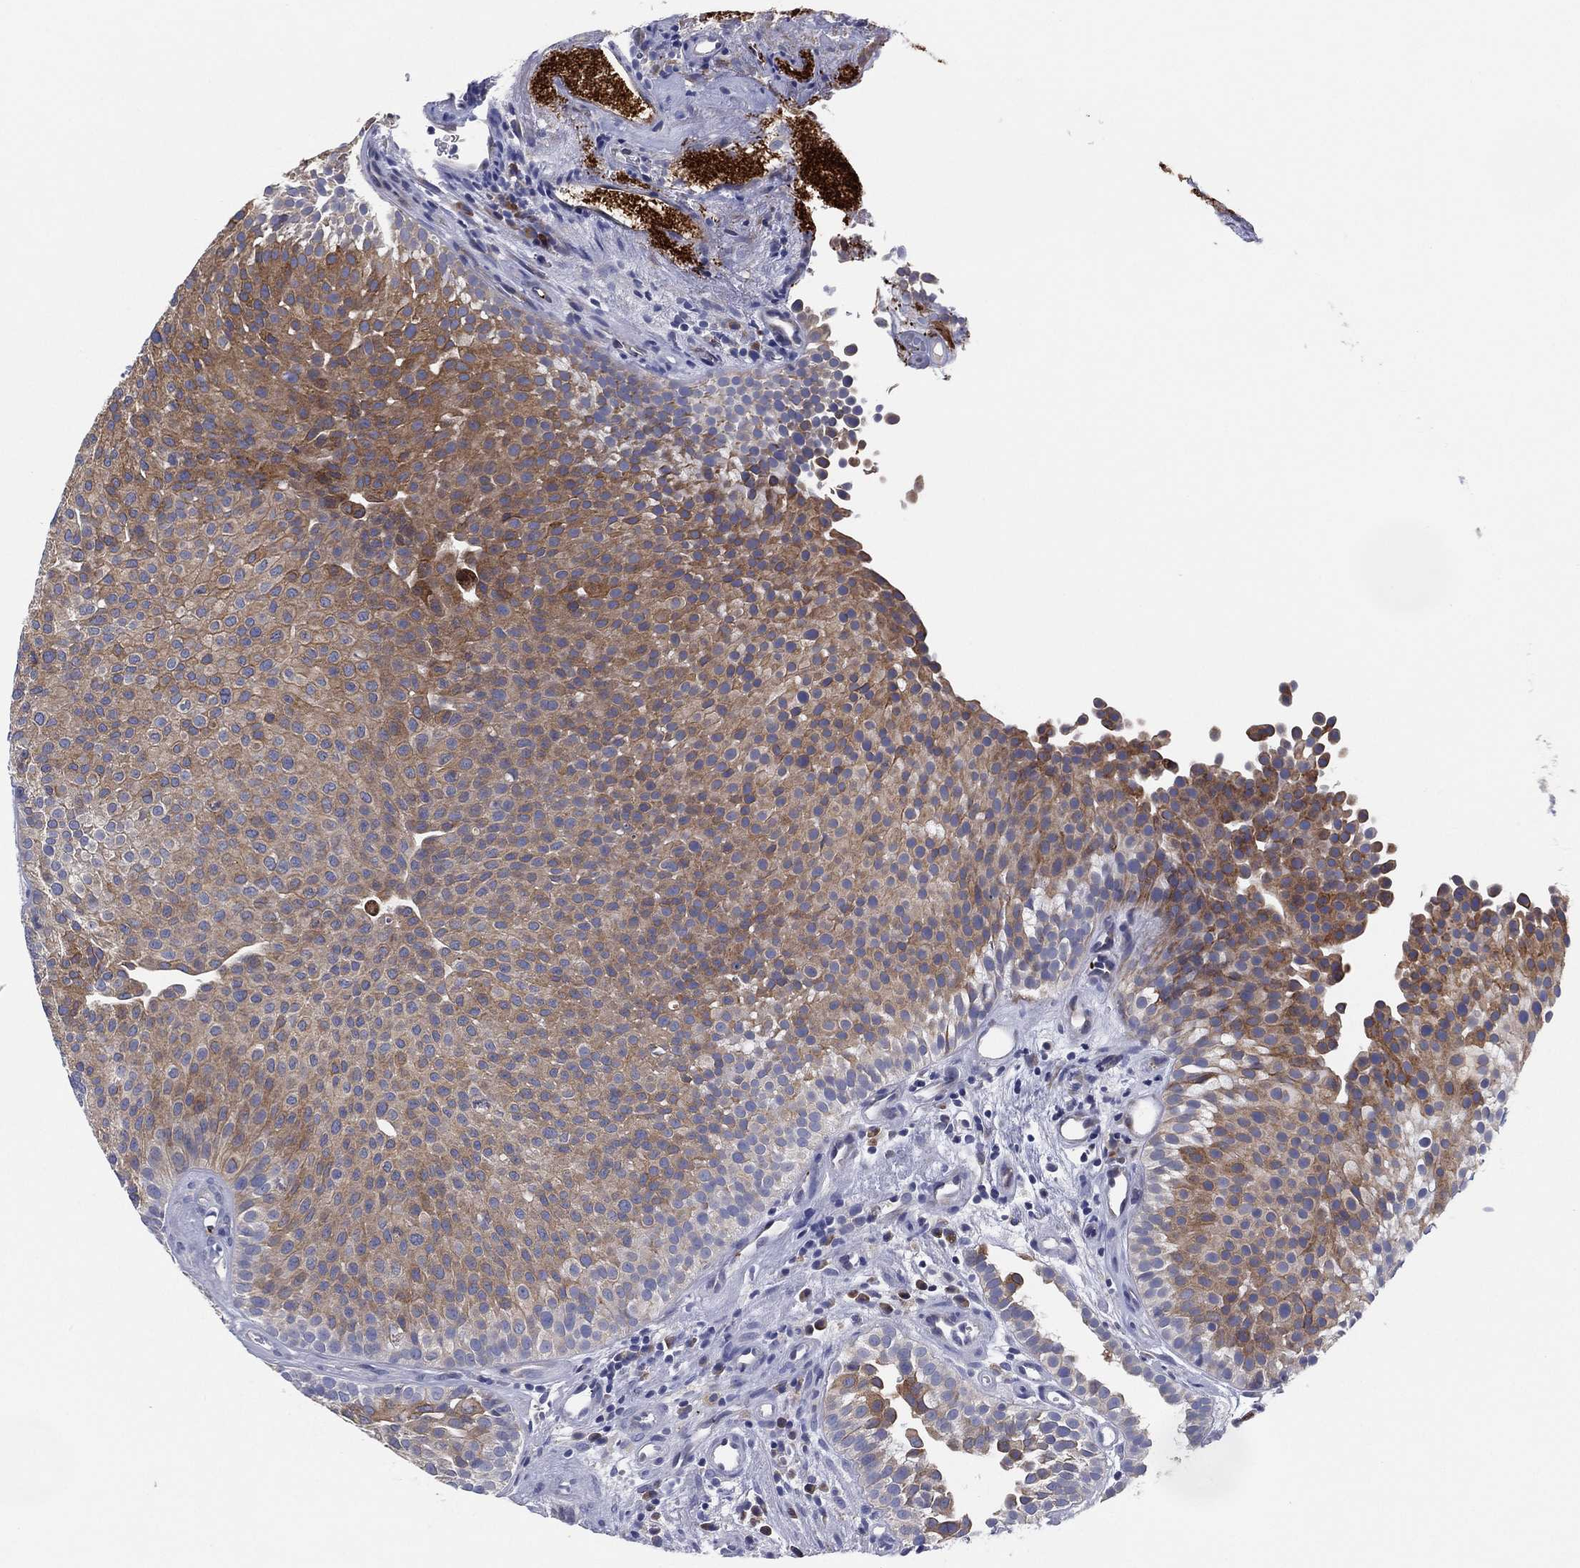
{"staining": {"intensity": "moderate", "quantity": ">75%", "location": "cytoplasmic/membranous"}, "tissue": "urothelial cancer", "cell_type": "Tumor cells", "image_type": "cancer", "snomed": [{"axis": "morphology", "description": "Urothelial carcinoma, Low grade"}, {"axis": "topography", "description": "Urinary bladder"}], "caption": "IHC of human urothelial cancer demonstrates medium levels of moderate cytoplasmic/membranous positivity in about >75% of tumor cells. The staining was performed using DAB, with brown indicating positive protein expression. Nuclei are stained blue with hematoxylin.", "gene": "TMEM40", "patient": {"sex": "female", "age": 87}}